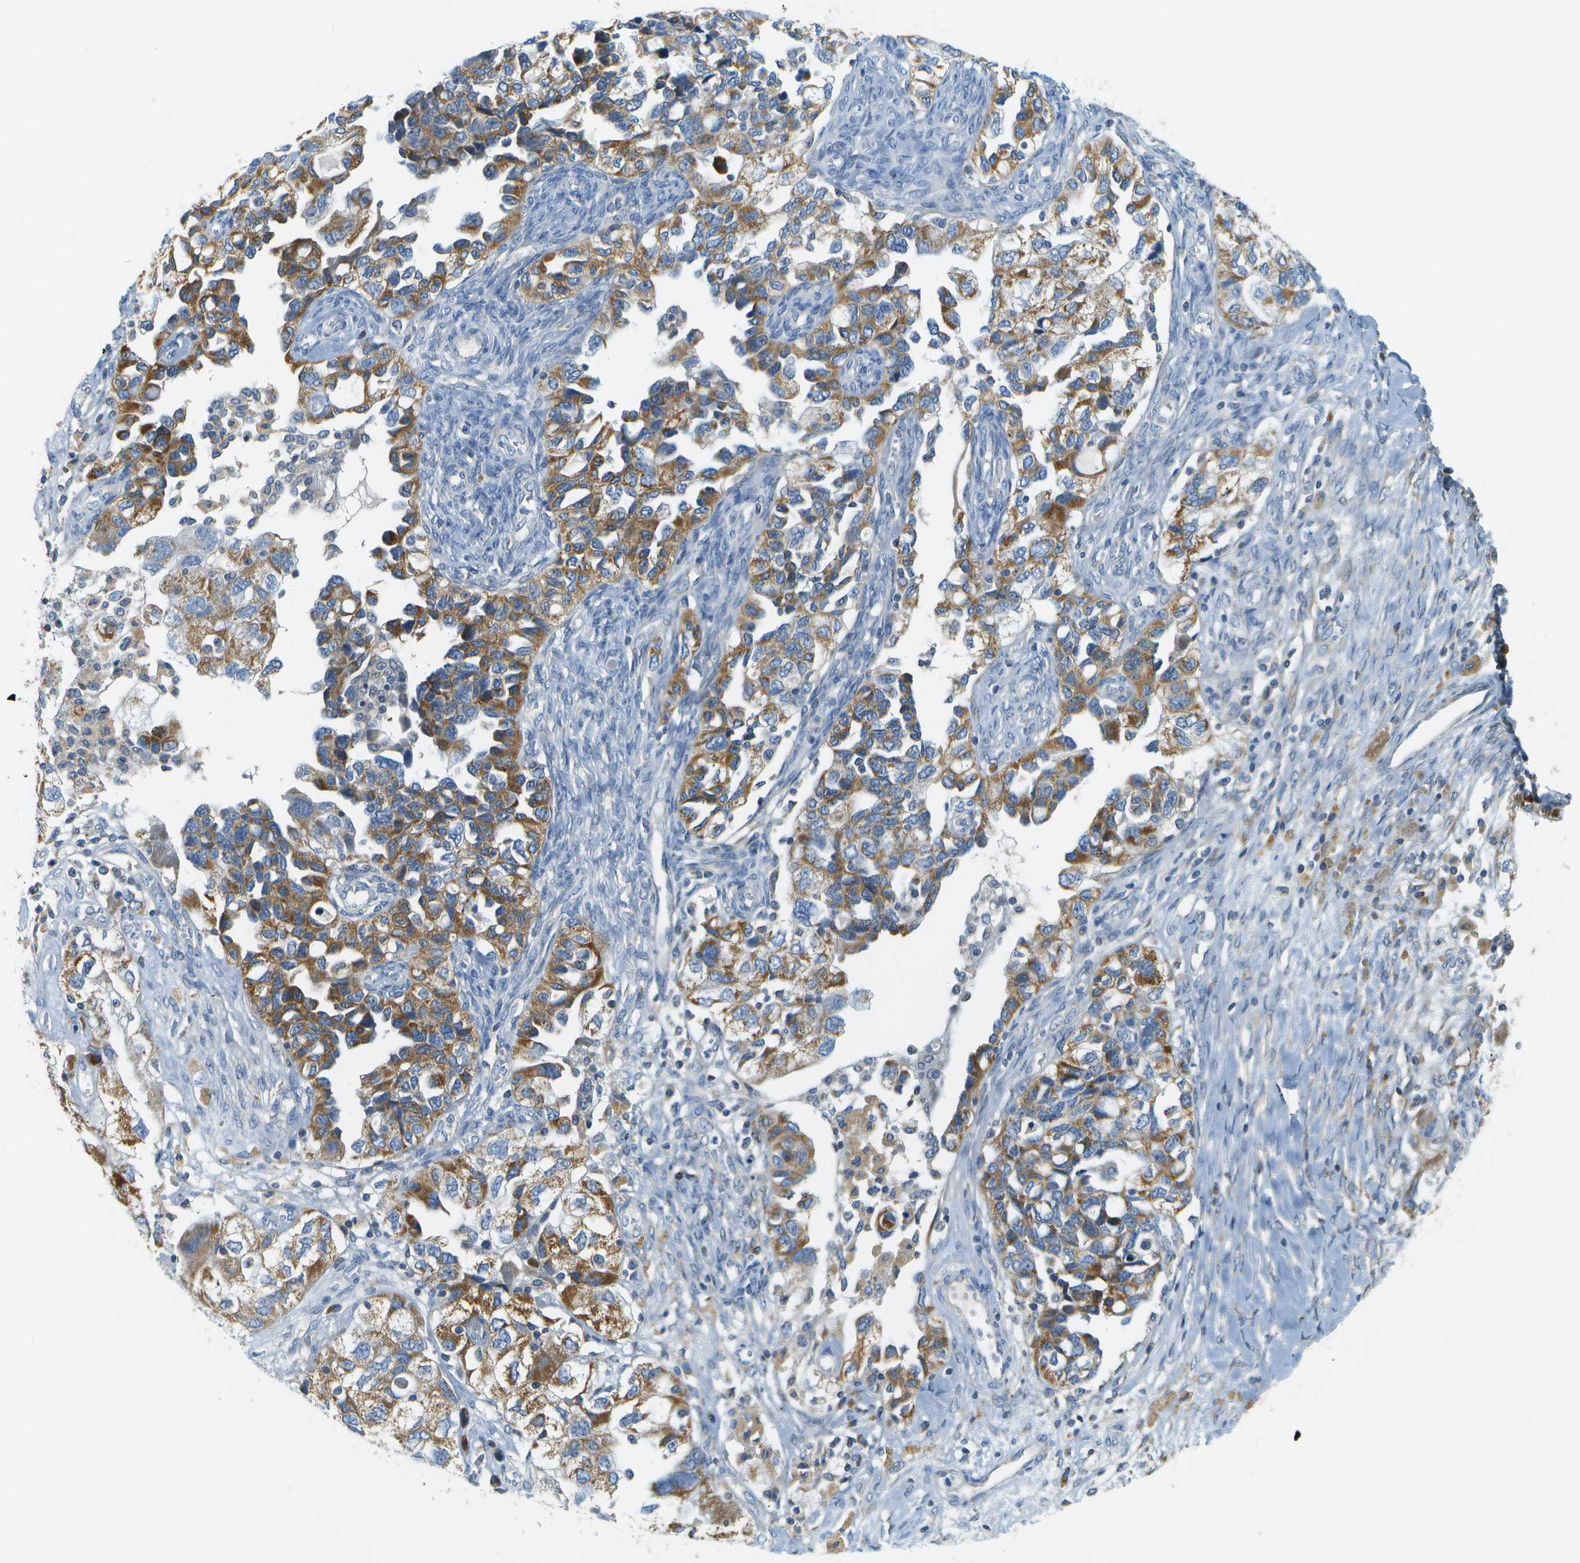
{"staining": {"intensity": "moderate", "quantity": ">75%", "location": "cytoplasmic/membranous"}, "tissue": "ovarian cancer", "cell_type": "Tumor cells", "image_type": "cancer", "snomed": [{"axis": "morphology", "description": "Carcinoma, NOS"}, {"axis": "morphology", "description": "Cystadenocarcinoma, serous, NOS"}, {"axis": "topography", "description": "Ovary"}], "caption": "Serous cystadenocarcinoma (ovarian) stained with IHC exhibits moderate cytoplasmic/membranous positivity in about >75% of tumor cells.", "gene": "PTGIS", "patient": {"sex": "female", "age": 69}}